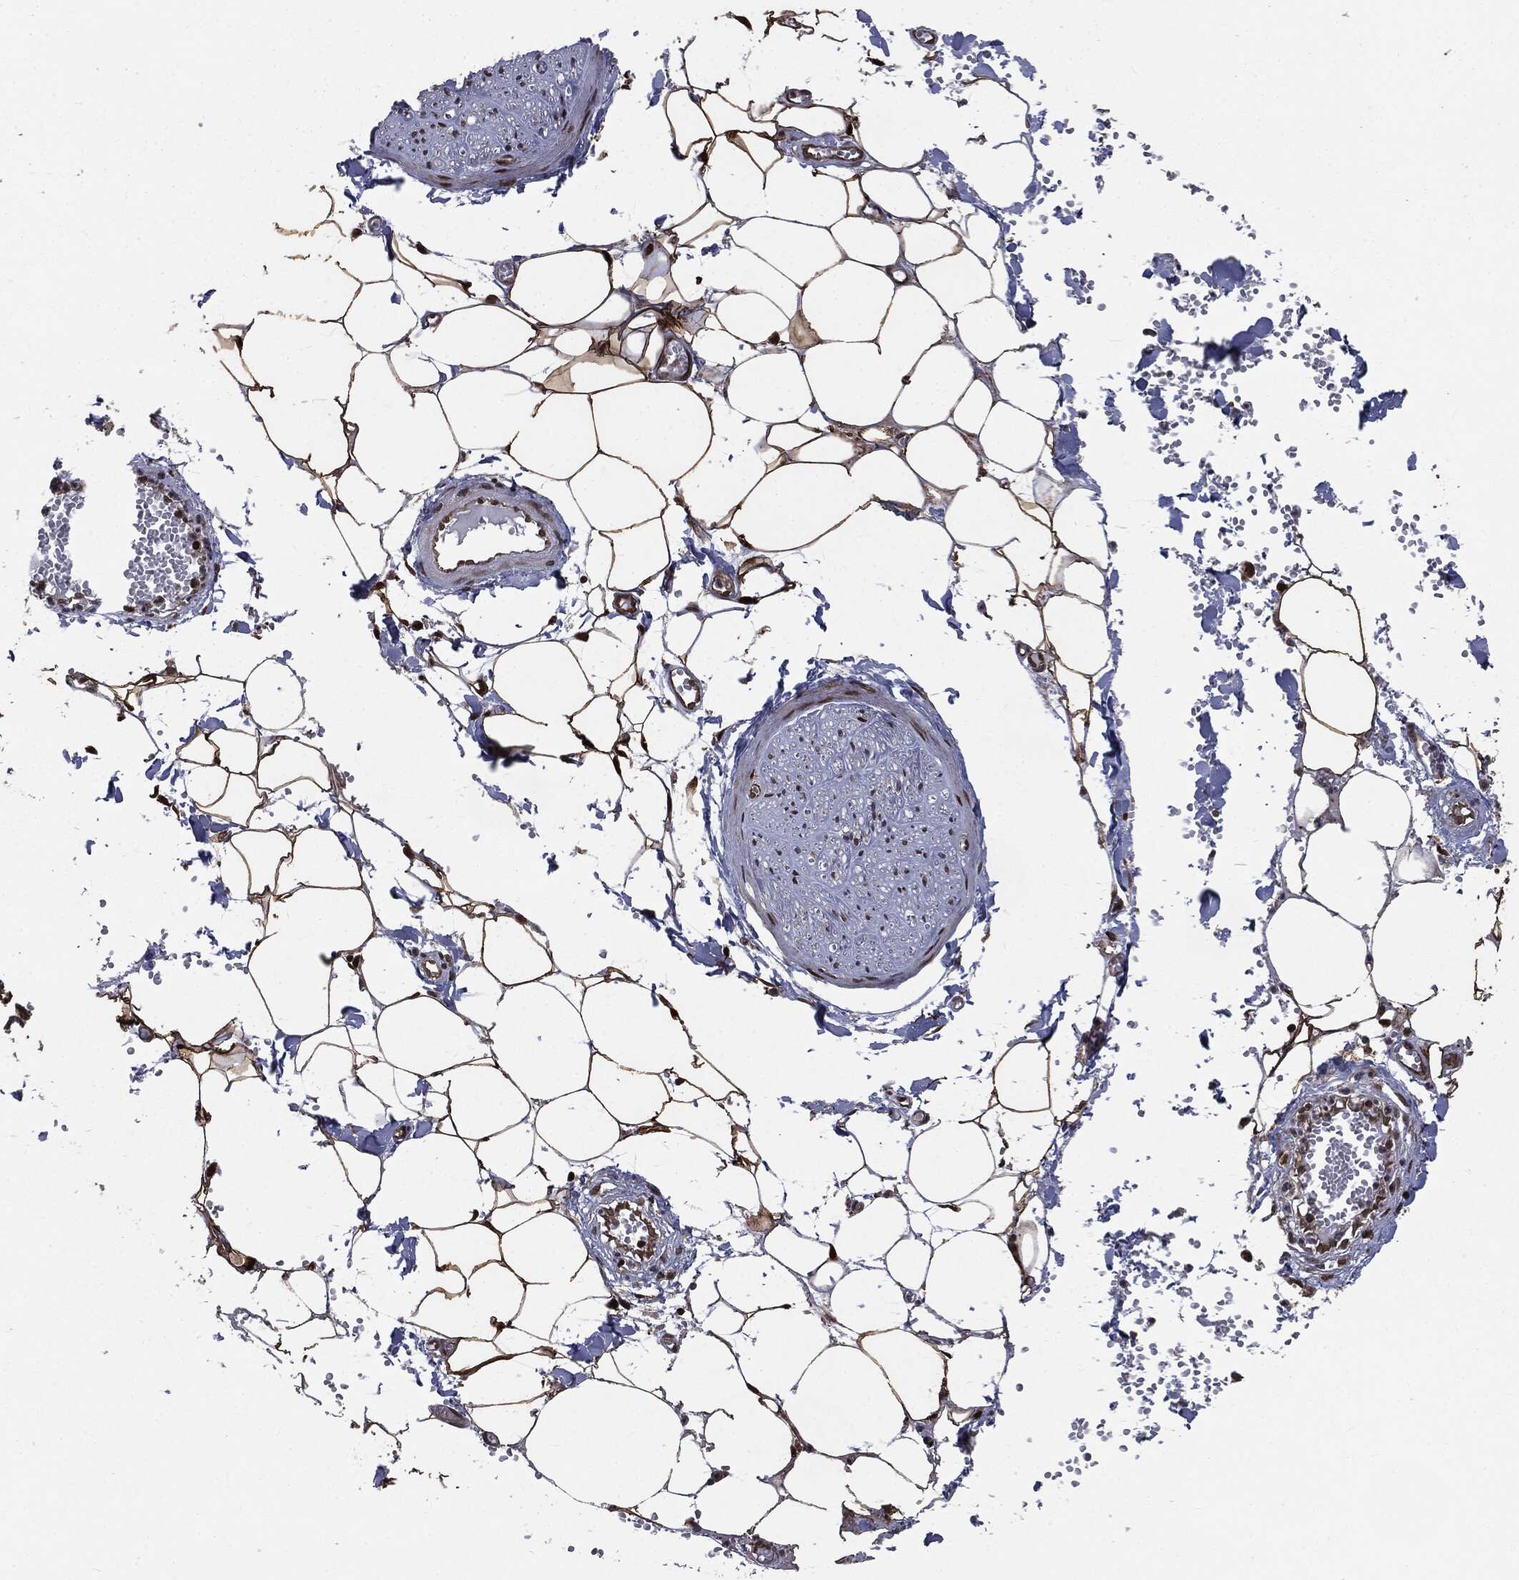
{"staining": {"intensity": "strong", "quantity": ">75%", "location": "nuclear"}, "tissue": "adipose tissue", "cell_type": "Adipocytes", "image_type": "normal", "snomed": [{"axis": "morphology", "description": "Normal tissue, NOS"}, {"axis": "morphology", "description": "Squamous cell carcinoma, NOS"}, {"axis": "topography", "description": "Cartilage tissue"}, {"axis": "topography", "description": "Lung"}], "caption": "This image shows unremarkable adipose tissue stained with immunohistochemistry (IHC) to label a protein in brown. The nuclear of adipocytes show strong positivity for the protein. Nuclei are counter-stained blue.", "gene": "DVL2", "patient": {"sex": "male", "age": 66}}